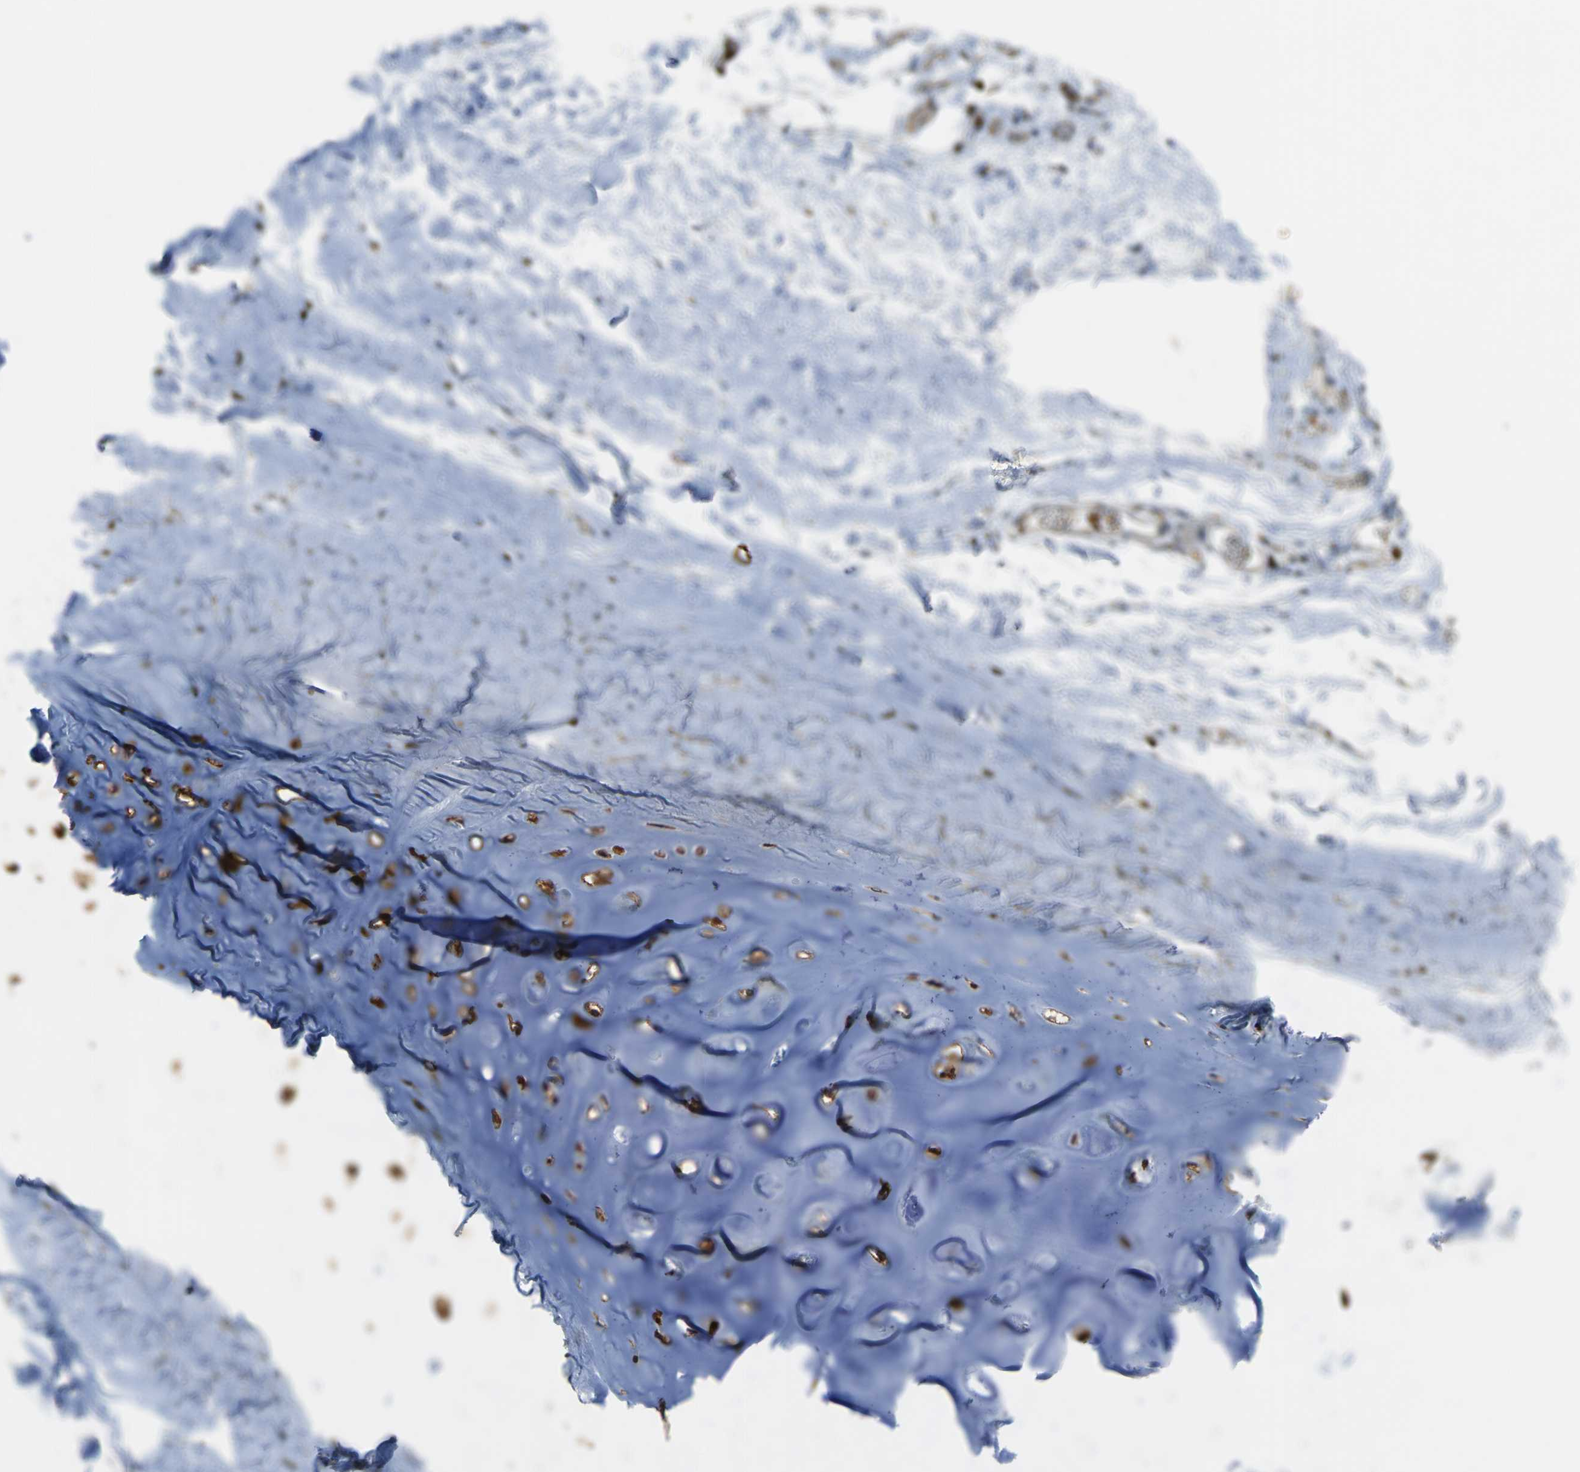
{"staining": {"intensity": "weak", "quantity": "<25%", "location": "cytoplasmic/membranous"}, "tissue": "adipose tissue", "cell_type": "Adipocytes", "image_type": "normal", "snomed": [{"axis": "morphology", "description": "Normal tissue, NOS"}, {"axis": "topography", "description": "Bronchus"}], "caption": "Protein analysis of normal adipose tissue shows no significant expression in adipocytes.", "gene": "PCDHB5", "patient": {"sex": "female", "age": 73}}